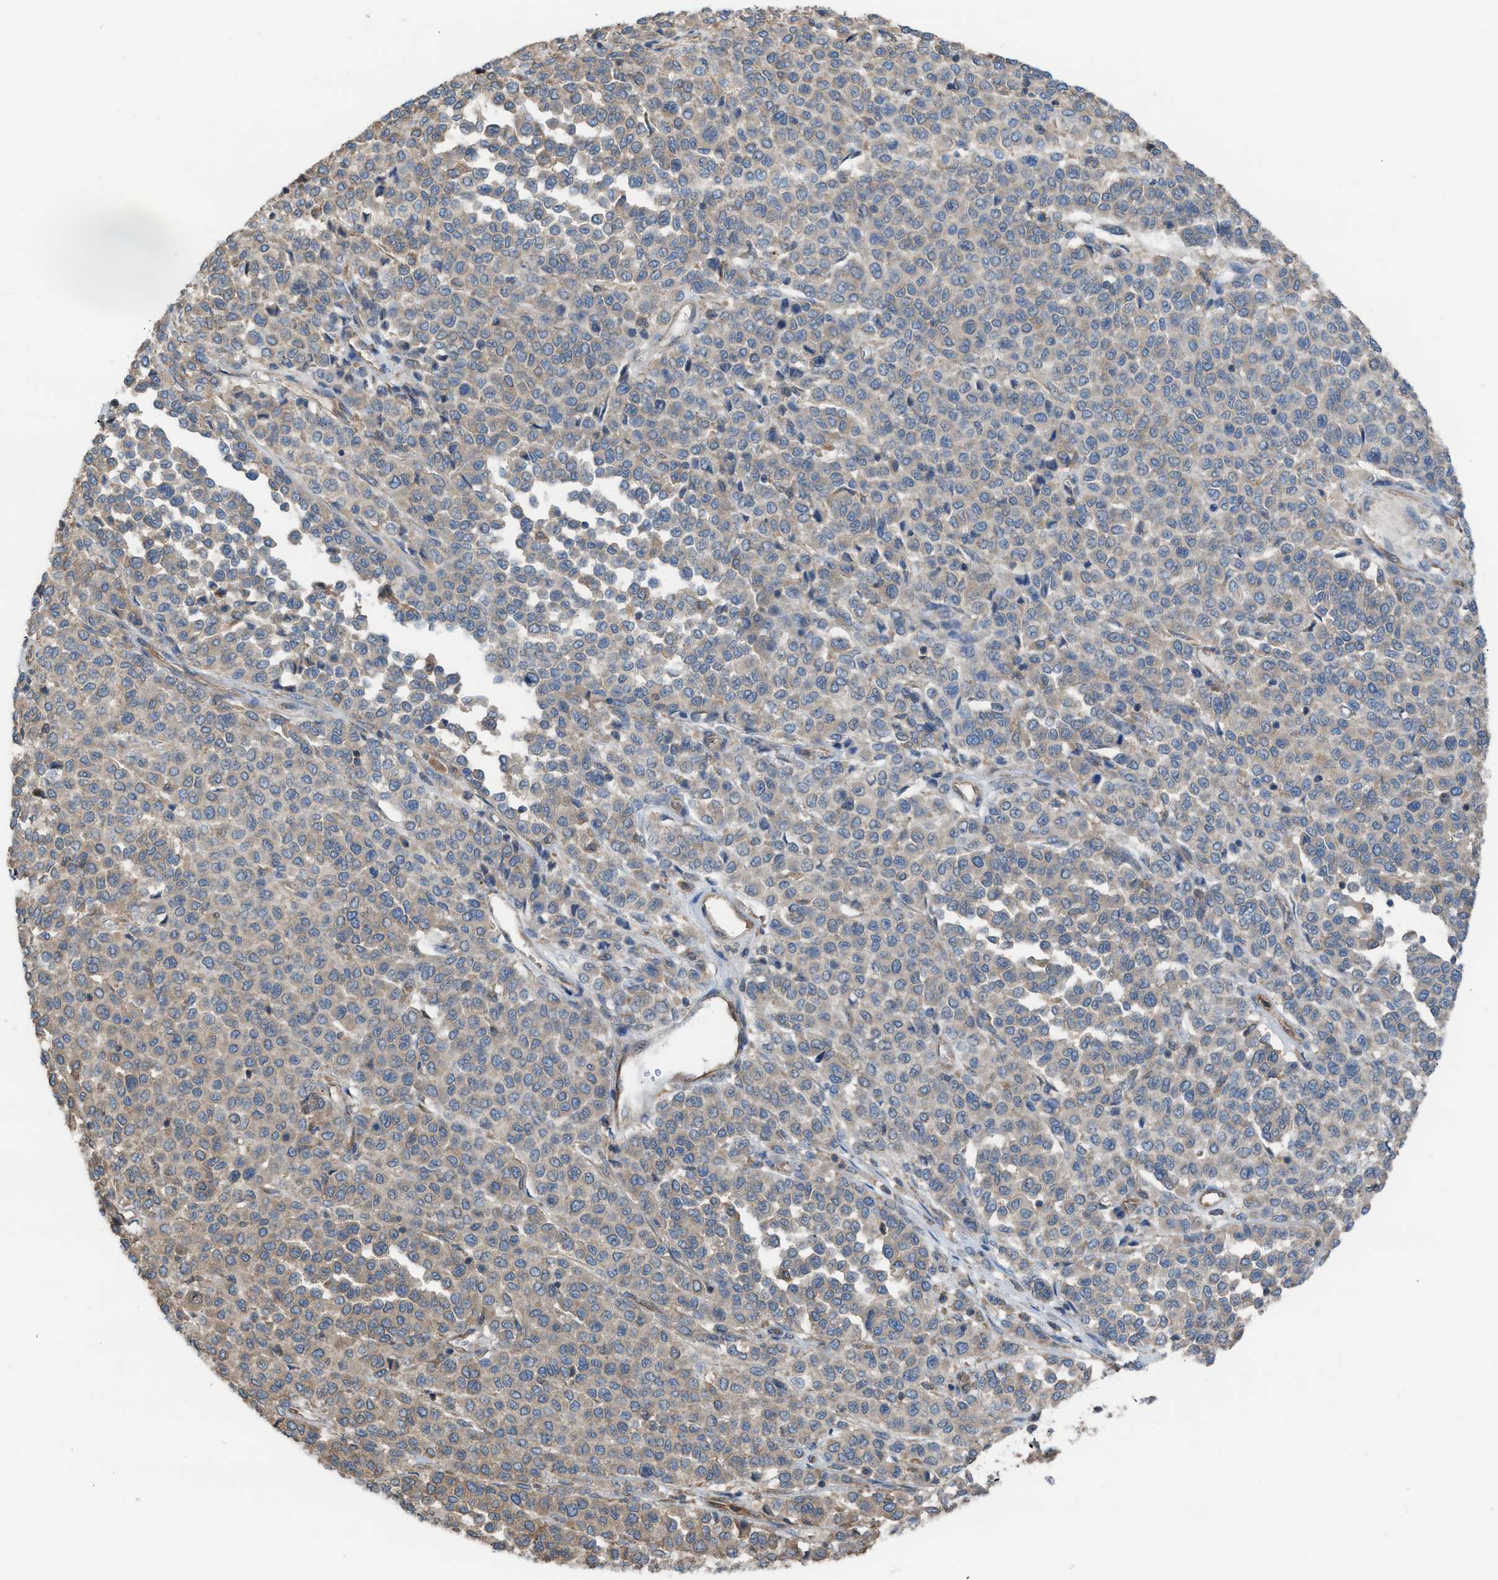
{"staining": {"intensity": "weak", "quantity": "<25%", "location": "cytoplasmic/membranous"}, "tissue": "melanoma", "cell_type": "Tumor cells", "image_type": "cancer", "snomed": [{"axis": "morphology", "description": "Malignant melanoma, Metastatic site"}, {"axis": "topography", "description": "Pancreas"}], "caption": "Protein analysis of malignant melanoma (metastatic site) shows no significant positivity in tumor cells.", "gene": "PLAA", "patient": {"sex": "female", "age": 30}}